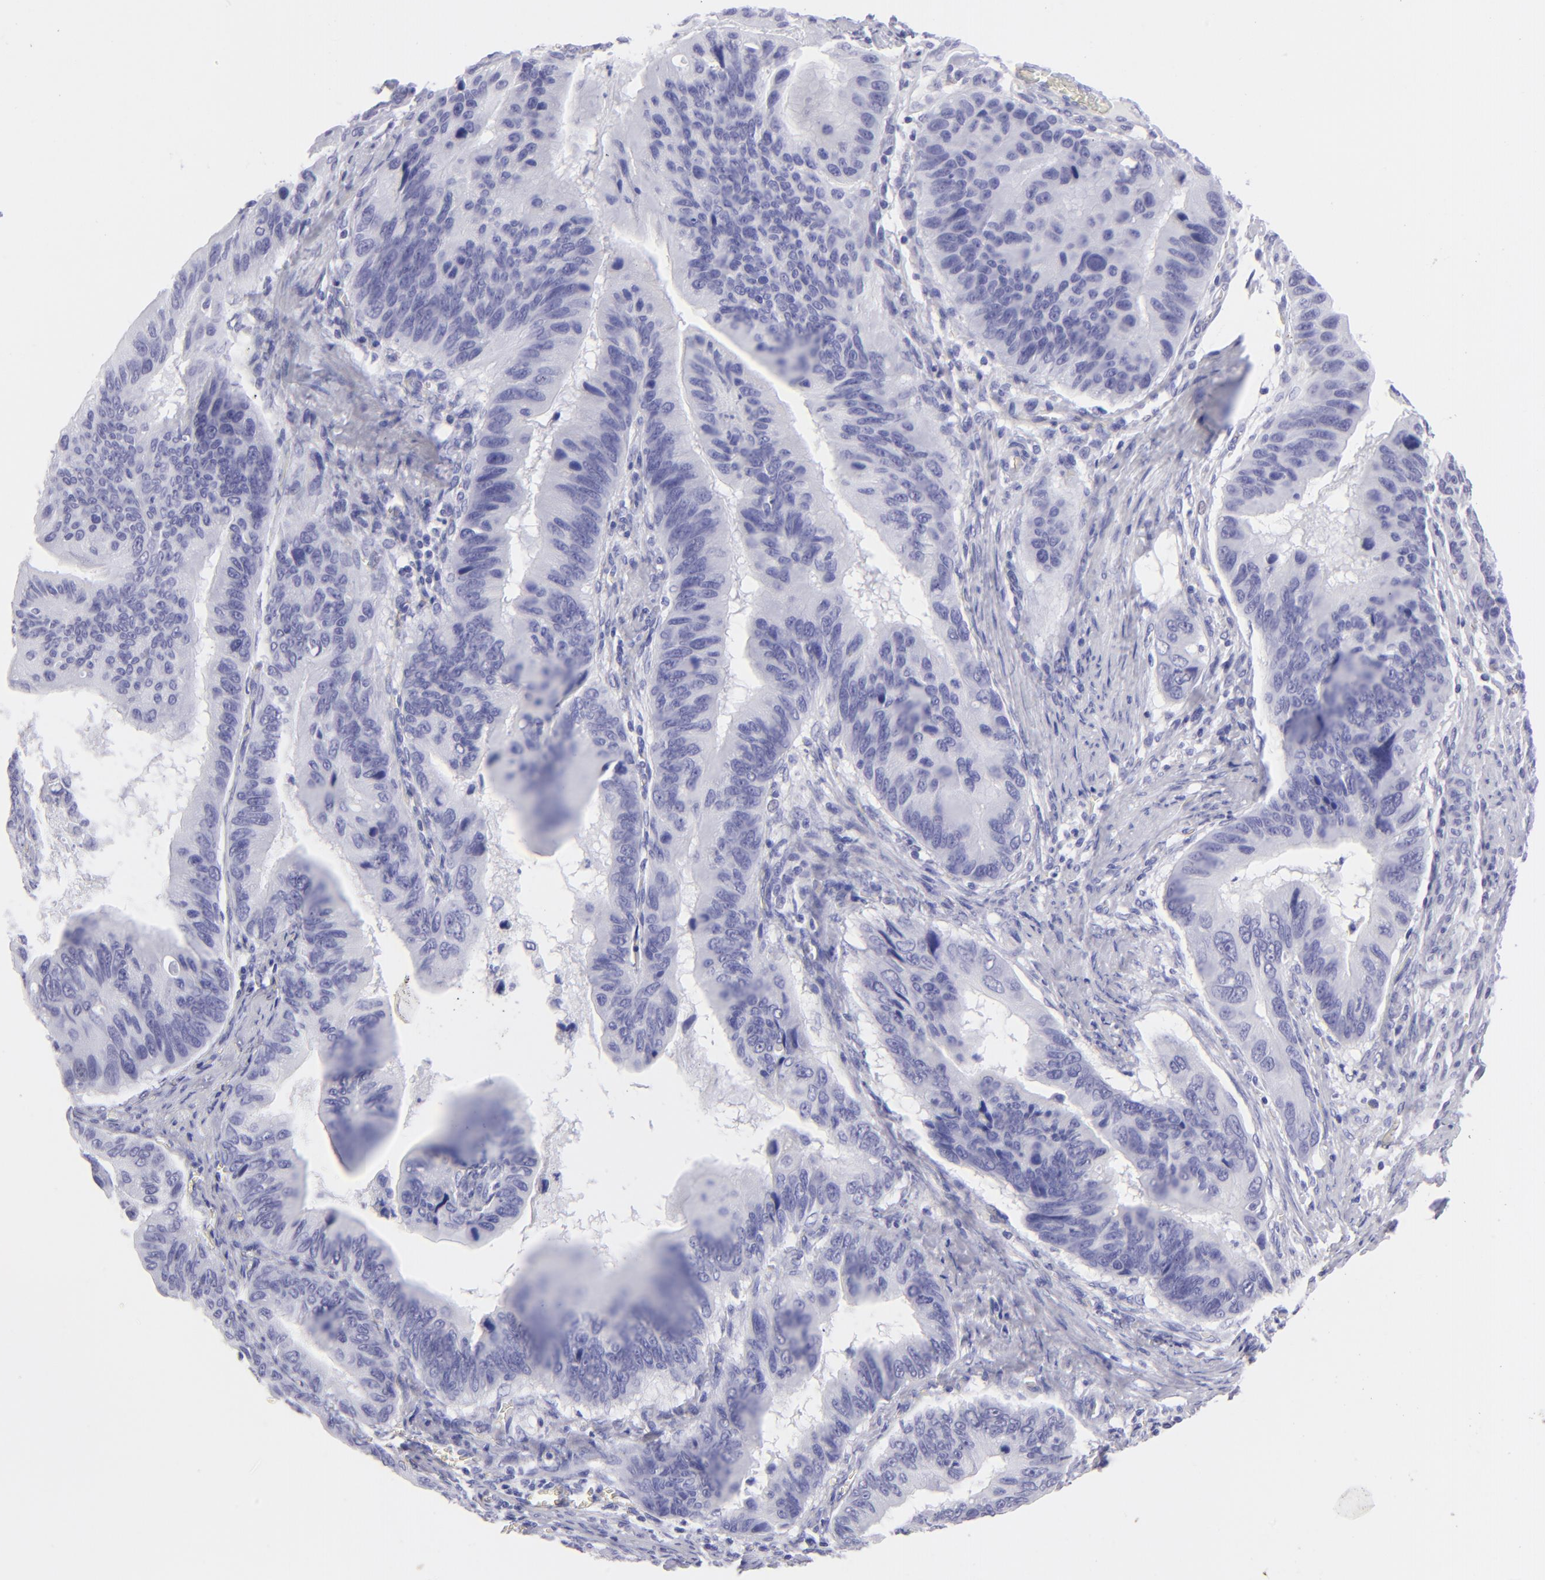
{"staining": {"intensity": "negative", "quantity": "none", "location": "none"}, "tissue": "stomach cancer", "cell_type": "Tumor cells", "image_type": "cancer", "snomed": [{"axis": "morphology", "description": "Adenocarcinoma, NOS"}, {"axis": "topography", "description": "Stomach, upper"}], "caption": "Tumor cells are negative for brown protein staining in stomach adenocarcinoma.", "gene": "SLC1A3", "patient": {"sex": "male", "age": 80}}